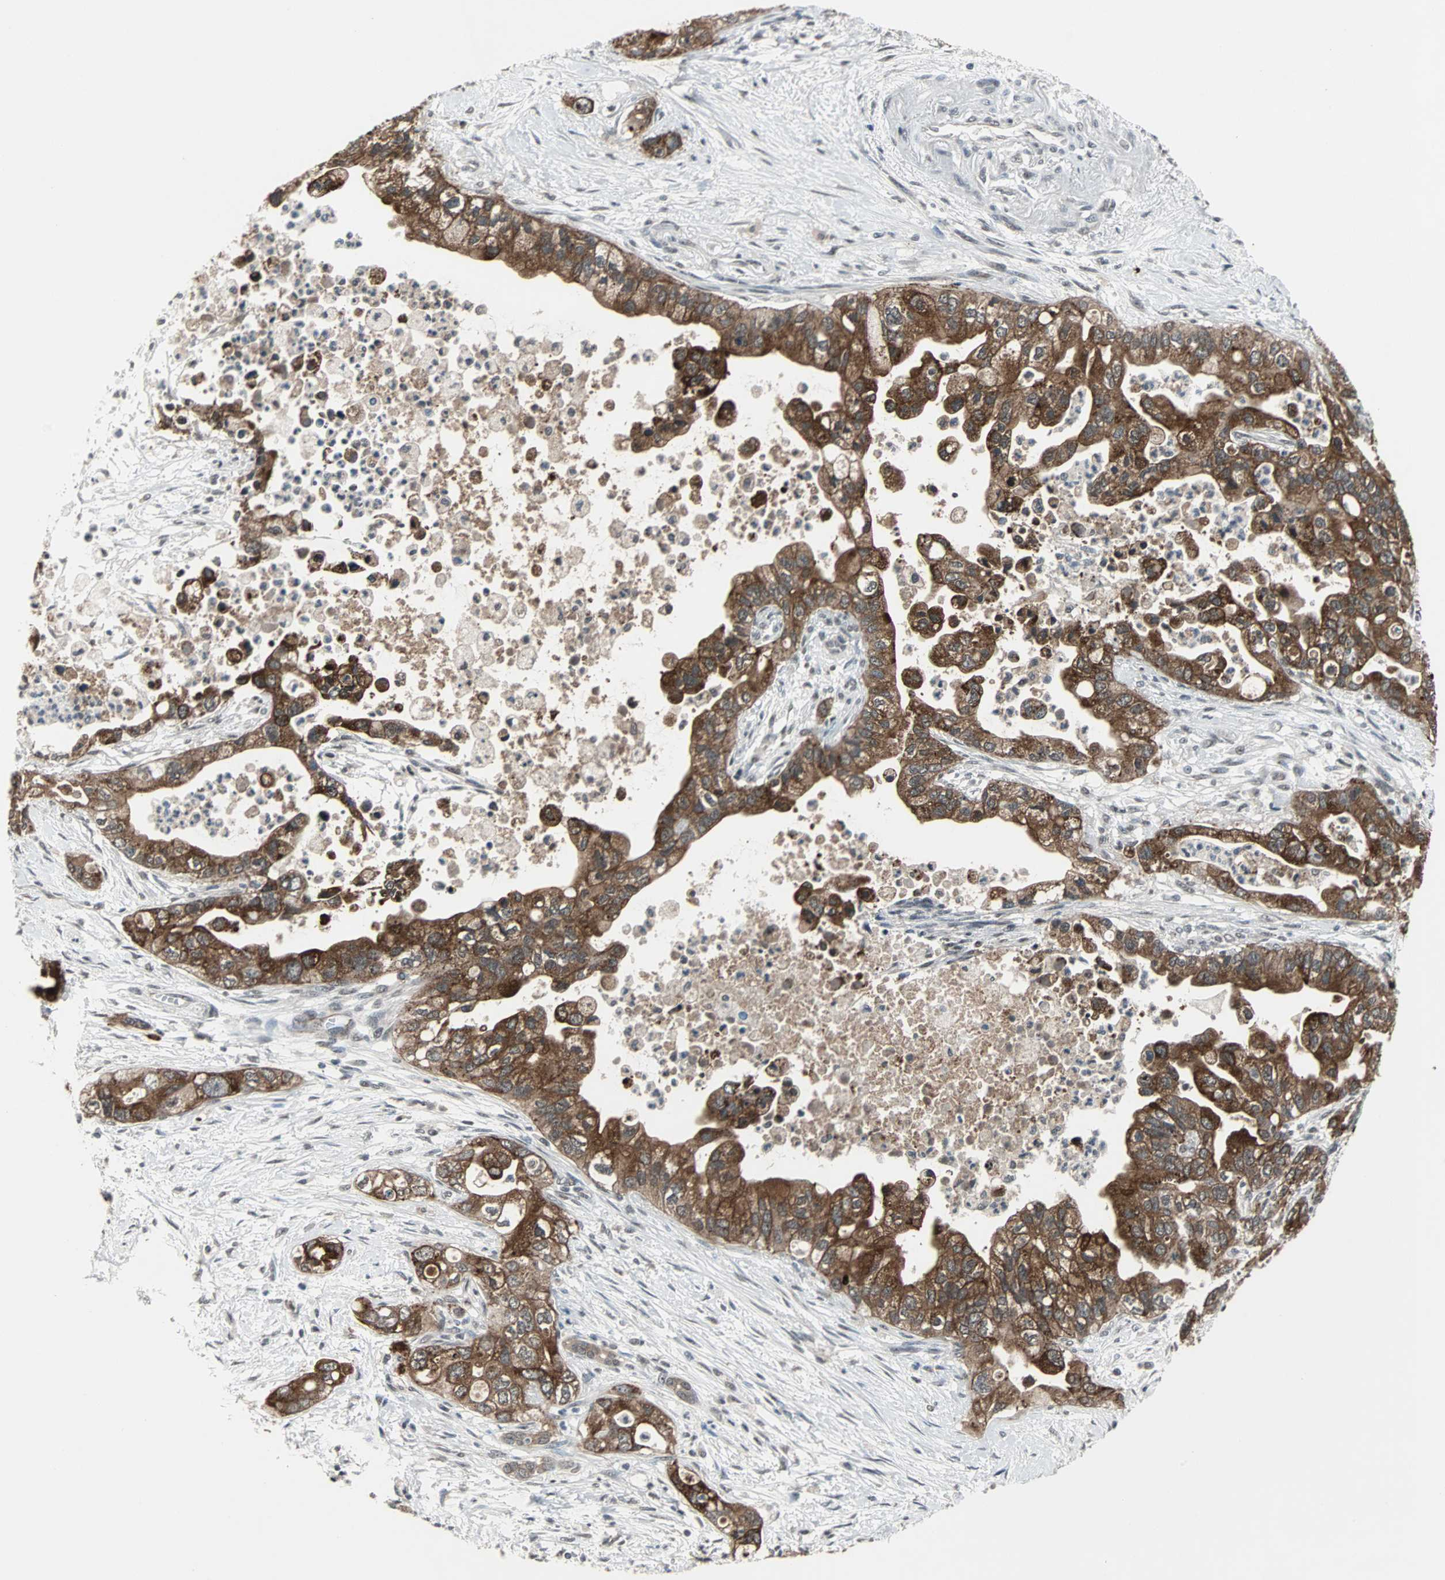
{"staining": {"intensity": "strong", "quantity": ">75%", "location": "cytoplasmic/membranous"}, "tissue": "pancreatic cancer", "cell_type": "Tumor cells", "image_type": "cancer", "snomed": [{"axis": "morphology", "description": "Adenocarcinoma, NOS"}, {"axis": "topography", "description": "Pancreas"}], "caption": "Protein expression analysis of human adenocarcinoma (pancreatic) reveals strong cytoplasmic/membranous positivity in approximately >75% of tumor cells. (DAB IHC with brightfield microscopy, high magnification).", "gene": "LSR", "patient": {"sex": "male", "age": 70}}